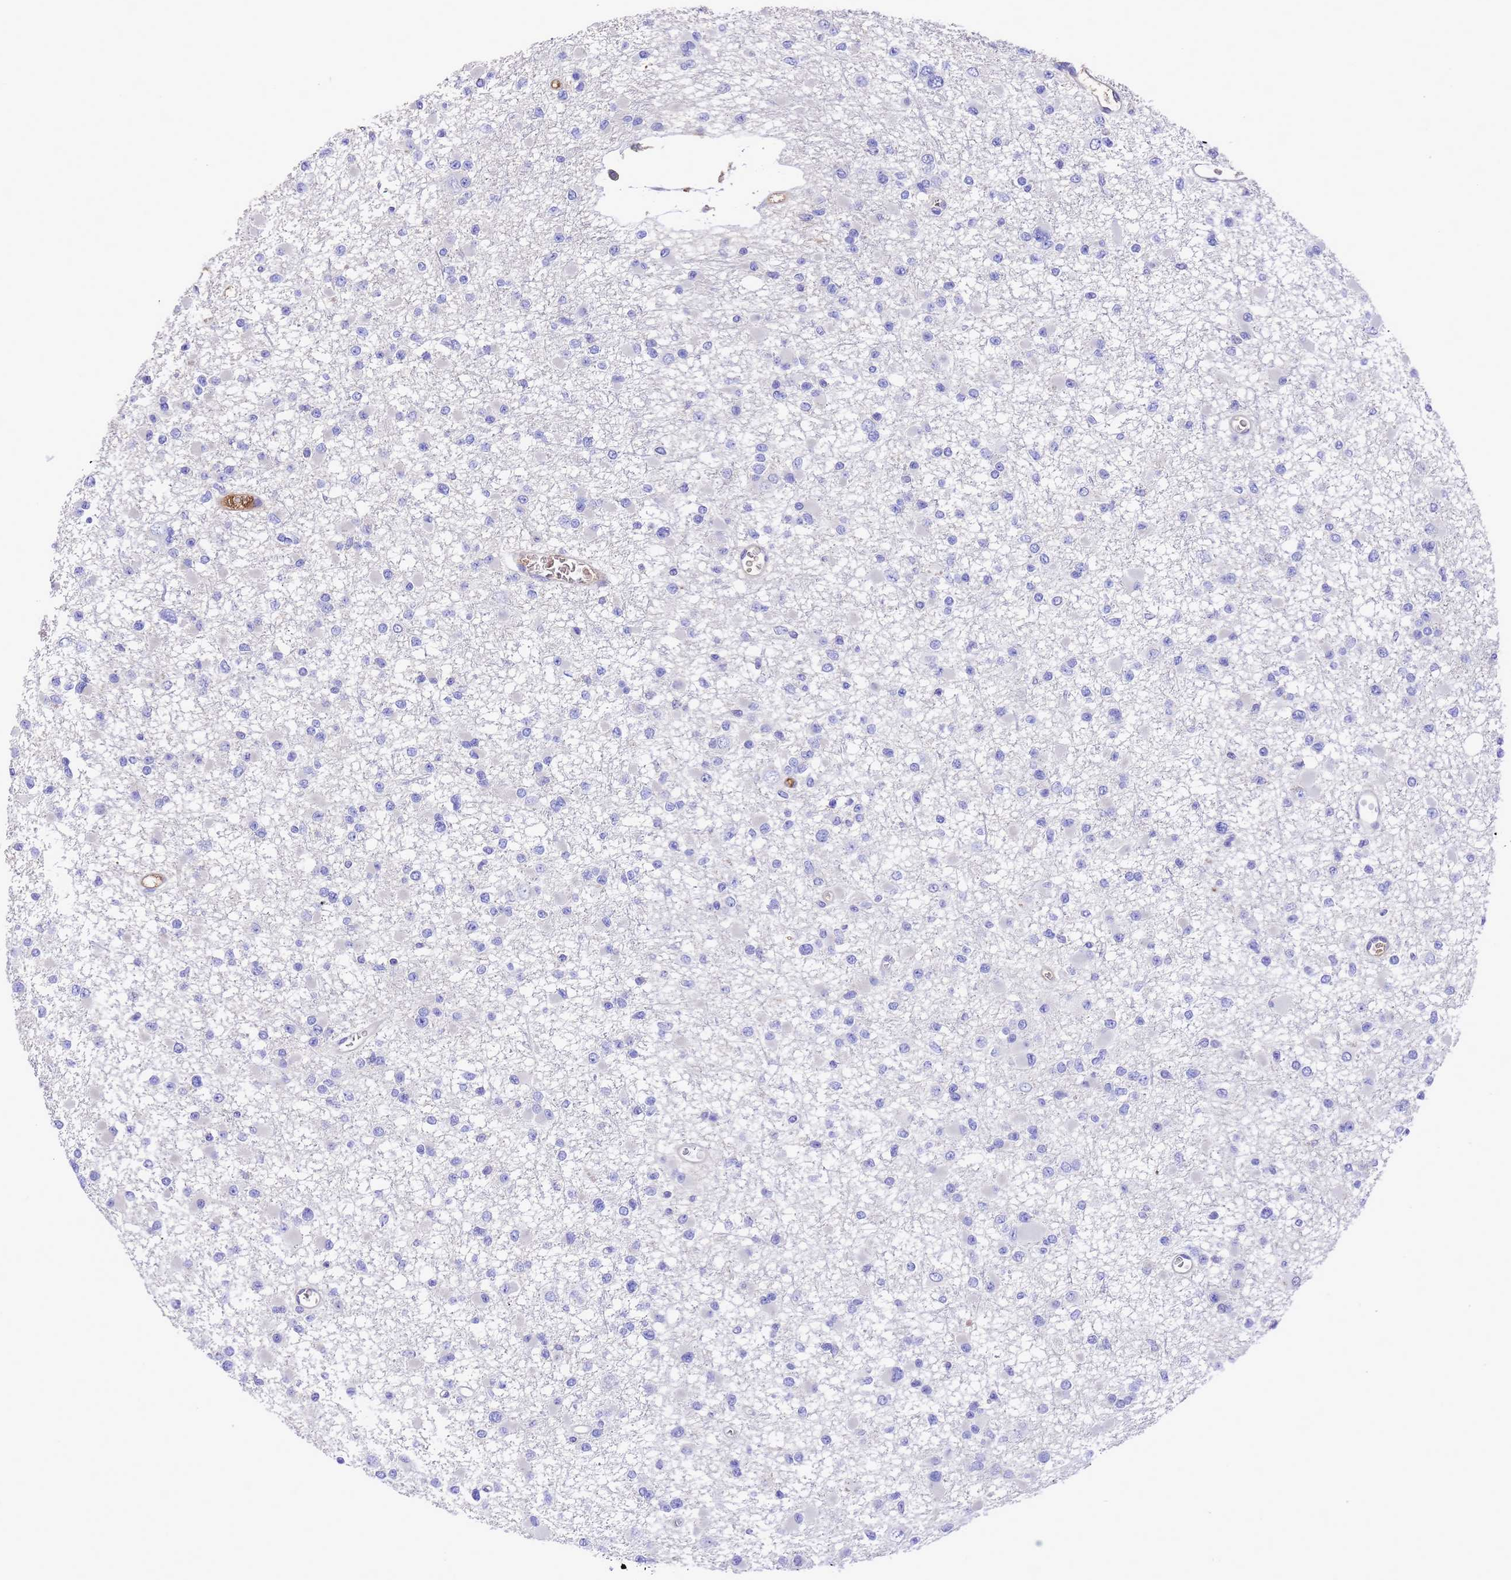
{"staining": {"intensity": "negative", "quantity": "none", "location": "none"}, "tissue": "glioma", "cell_type": "Tumor cells", "image_type": "cancer", "snomed": [{"axis": "morphology", "description": "Glioma, malignant, Low grade"}, {"axis": "topography", "description": "Brain"}], "caption": "The immunohistochemistry (IHC) micrograph has no significant staining in tumor cells of glioma tissue.", "gene": "ELP6", "patient": {"sex": "female", "age": 22}}